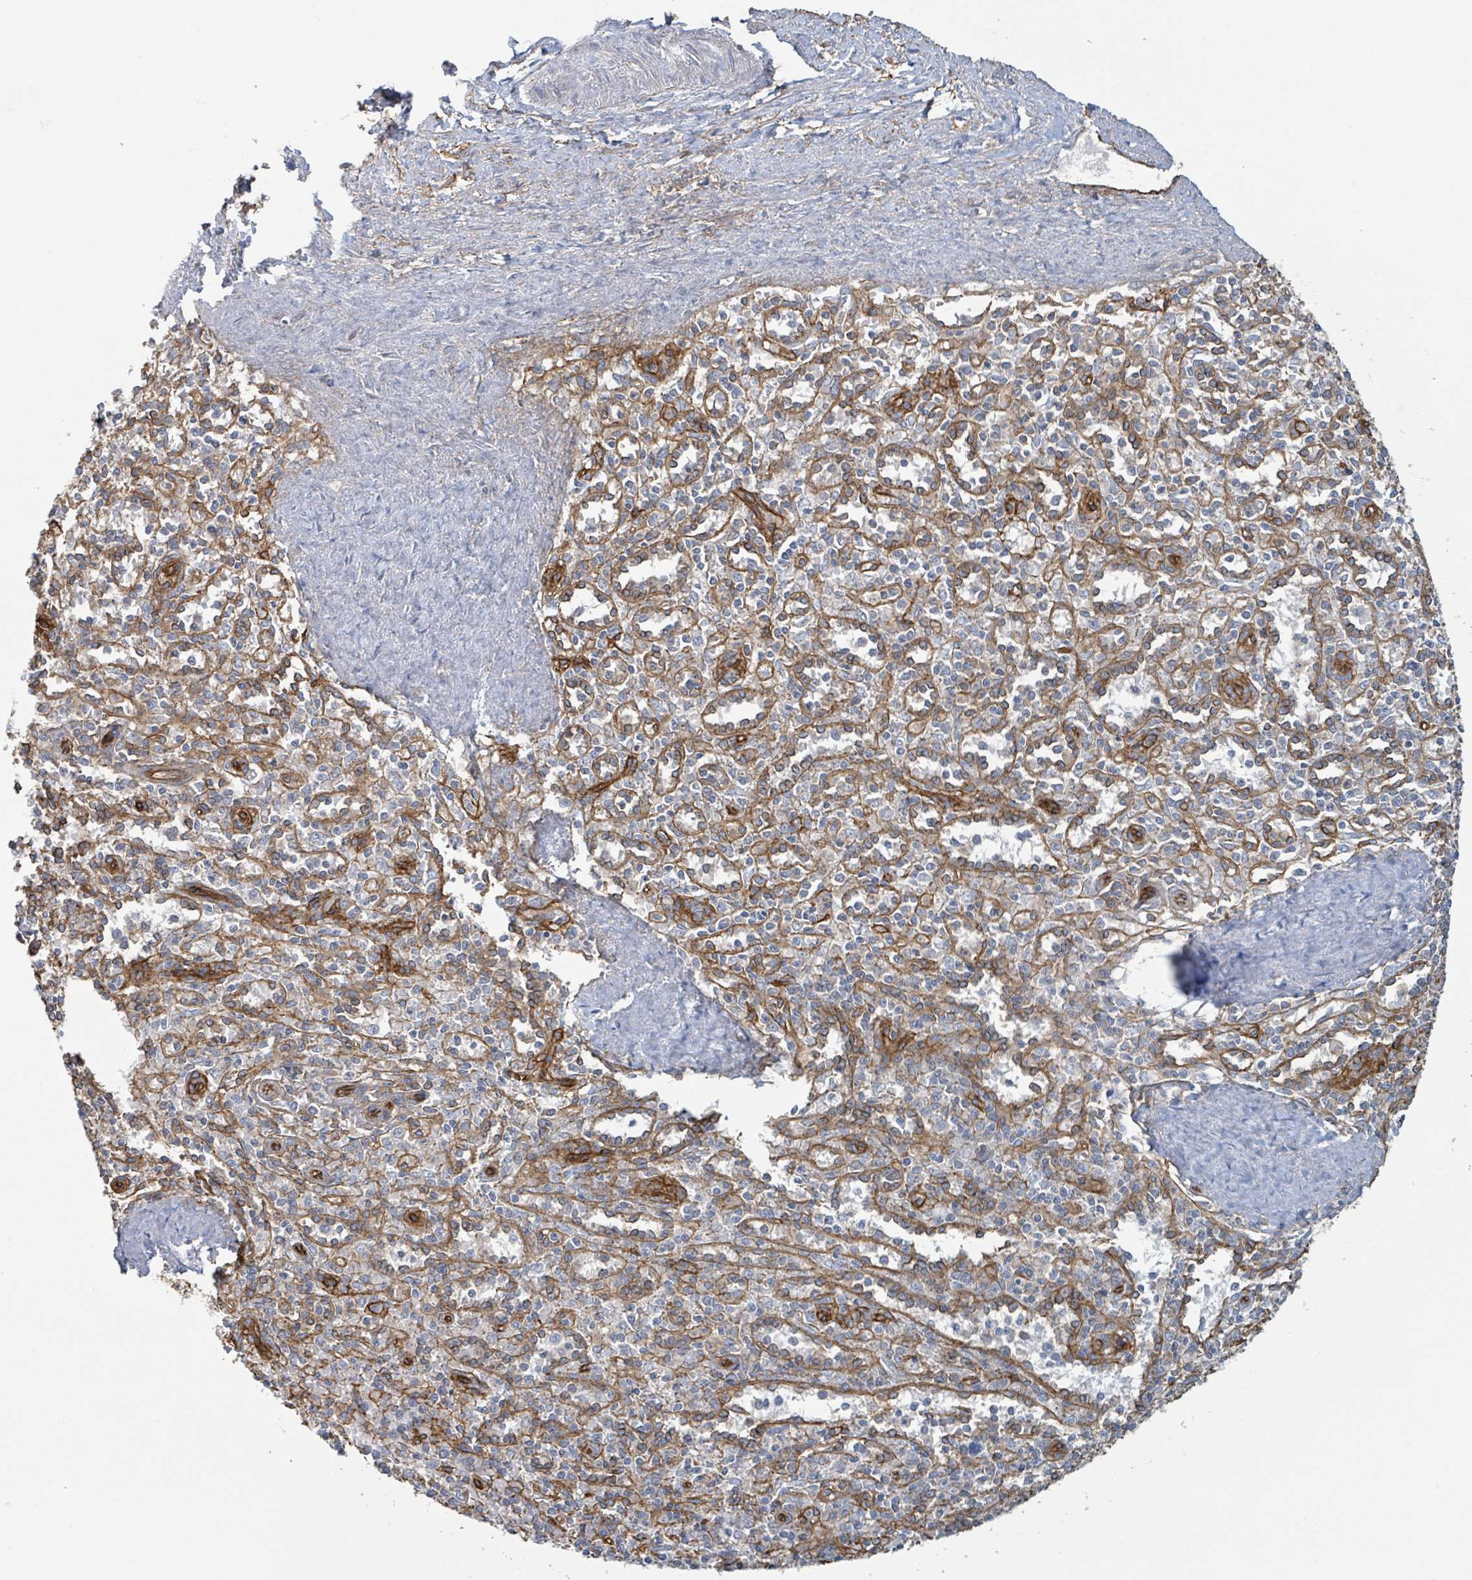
{"staining": {"intensity": "weak", "quantity": "<25%", "location": "cytoplasmic/membranous"}, "tissue": "spleen", "cell_type": "Cells in red pulp", "image_type": "normal", "snomed": [{"axis": "morphology", "description": "Normal tissue, NOS"}, {"axis": "topography", "description": "Spleen"}], "caption": "Spleen stained for a protein using IHC reveals no expression cells in red pulp.", "gene": "LDOC1", "patient": {"sex": "female", "age": 70}}